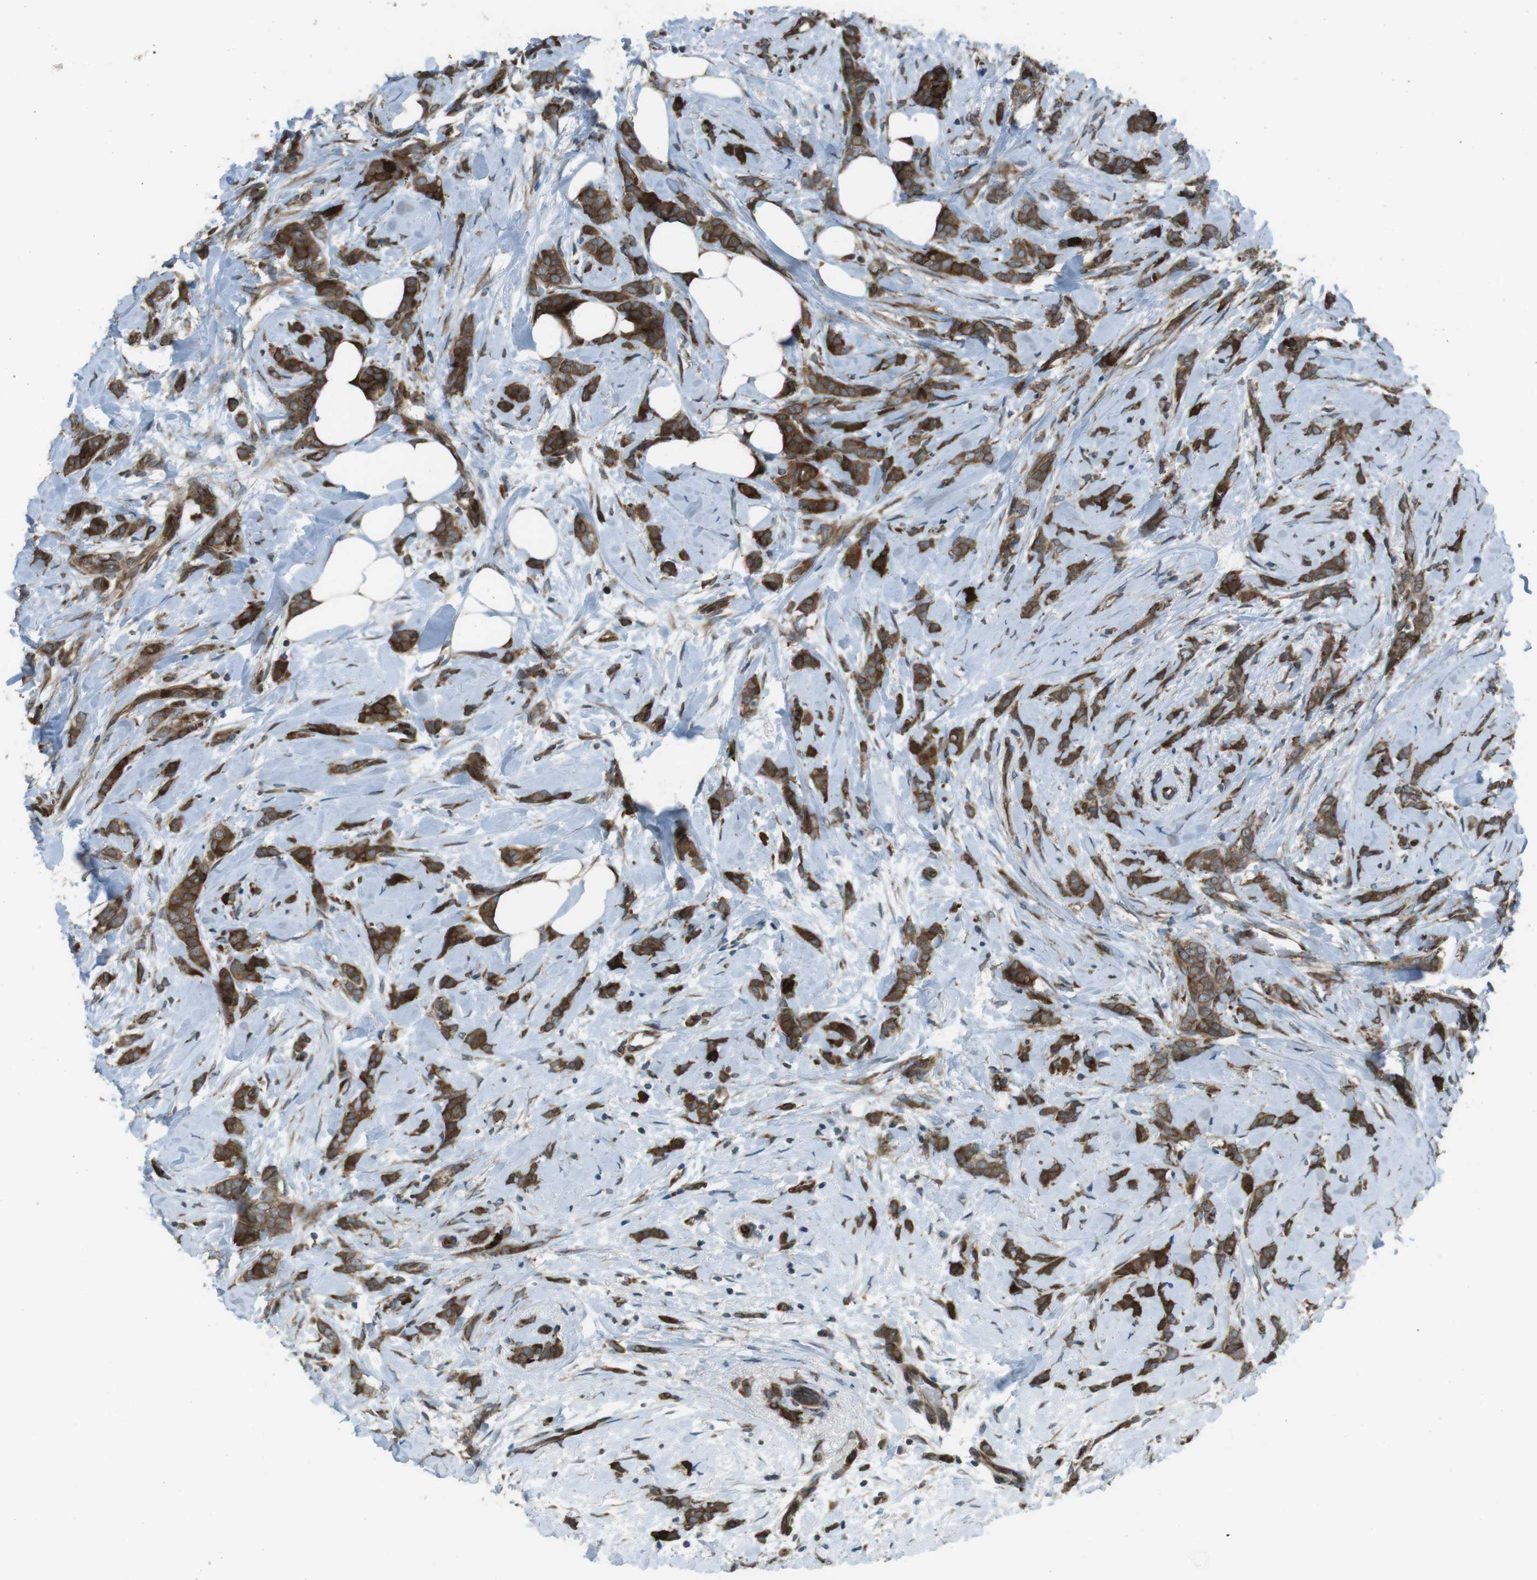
{"staining": {"intensity": "moderate", "quantity": ">75%", "location": "cytoplasmic/membranous"}, "tissue": "breast cancer", "cell_type": "Tumor cells", "image_type": "cancer", "snomed": [{"axis": "morphology", "description": "Lobular carcinoma, in situ"}, {"axis": "morphology", "description": "Lobular carcinoma"}, {"axis": "topography", "description": "Breast"}], "caption": "Immunohistochemical staining of breast lobular carcinoma reveals medium levels of moderate cytoplasmic/membranous positivity in about >75% of tumor cells. (DAB (3,3'-diaminobenzidine) = brown stain, brightfield microscopy at high magnification).", "gene": "ZNF330", "patient": {"sex": "female", "age": 41}}